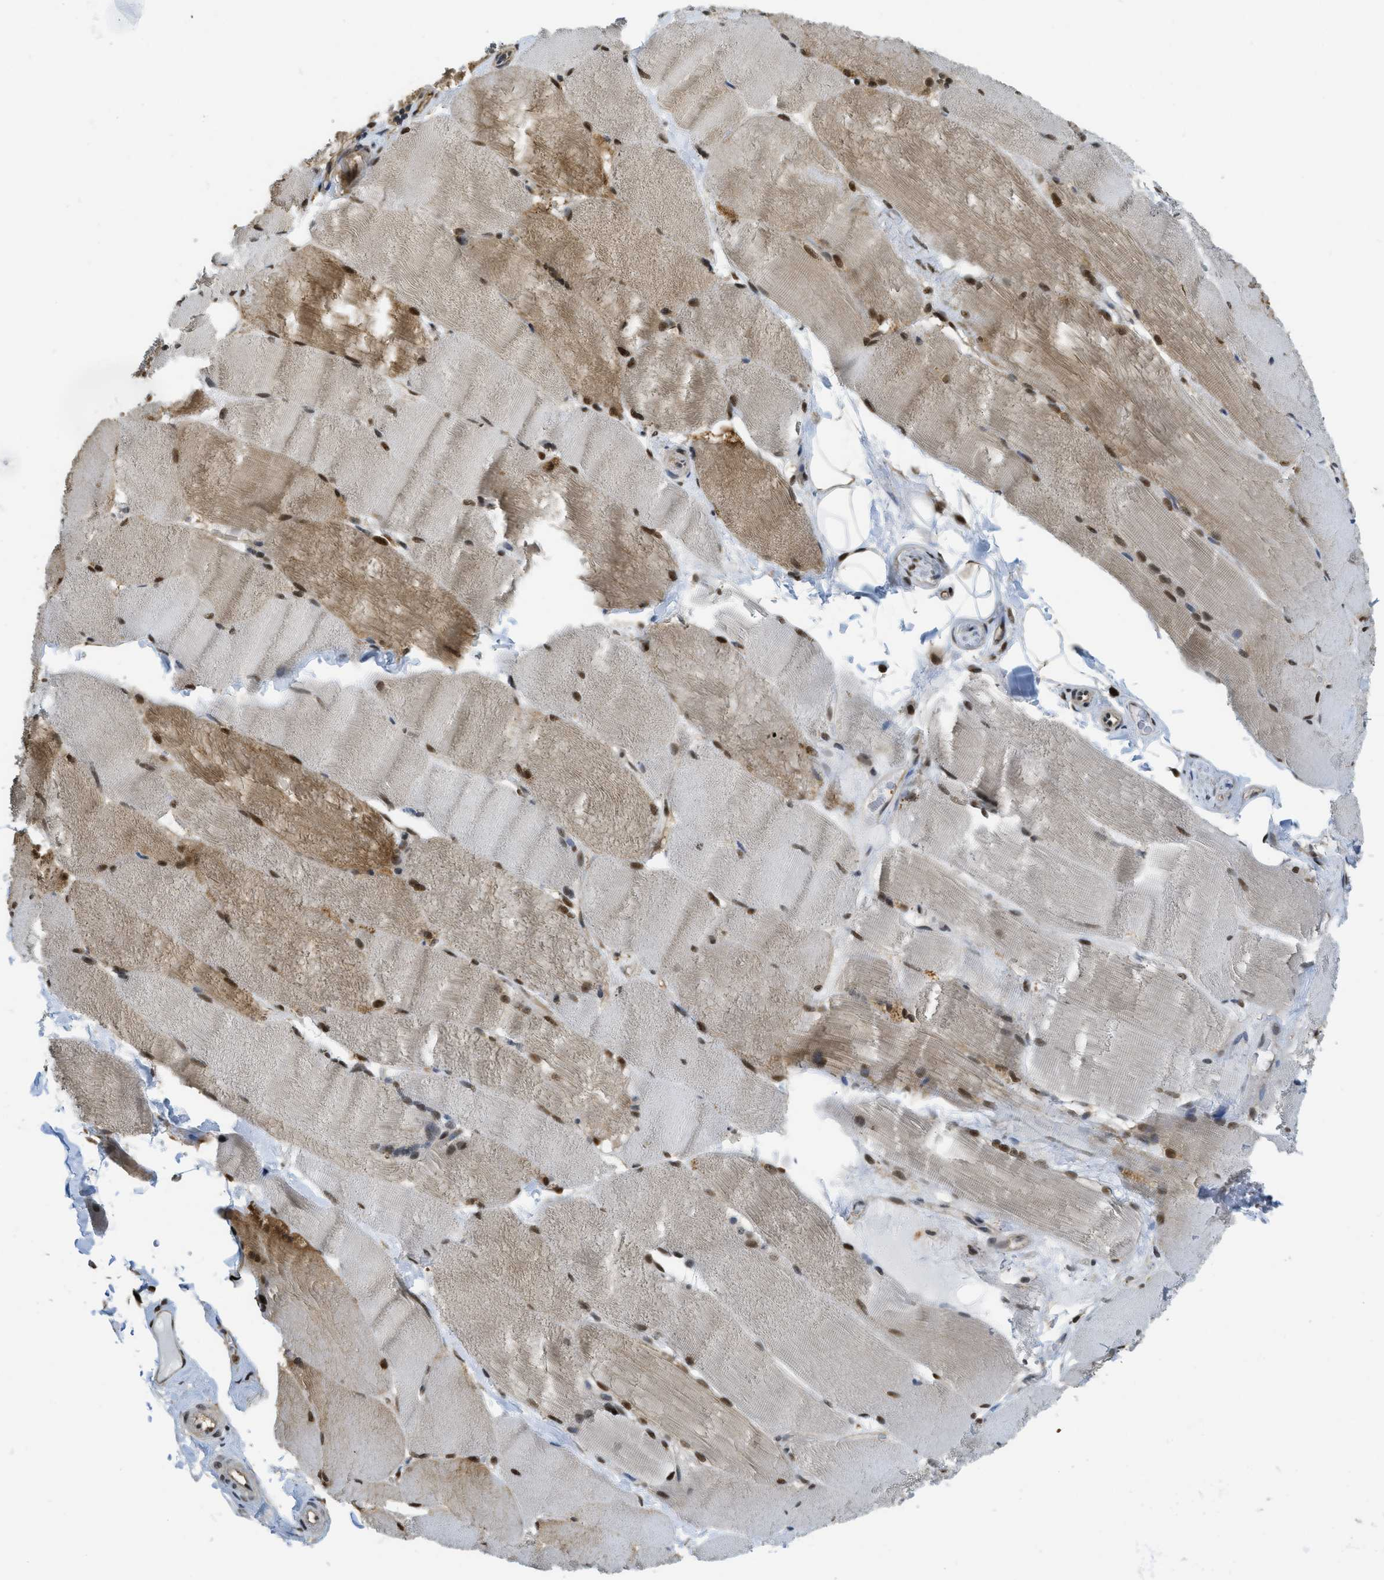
{"staining": {"intensity": "strong", "quantity": "25%-75%", "location": "cytoplasmic/membranous,nuclear"}, "tissue": "skeletal muscle", "cell_type": "Myocytes", "image_type": "normal", "snomed": [{"axis": "morphology", "description": "Normal tissue, NOS"}, {"axis": "topography", "description": "Skin"}, {"axis": "topography", "description": "Skeletal muscle"}], "caption": "Benign skeletal muscle shows strong cytoplasmic/membranous,nuclear staining in approximately 25%-75% of myocytes.", "gene": "PSMC5", "patient": {"sex": "male", "age": 83}}